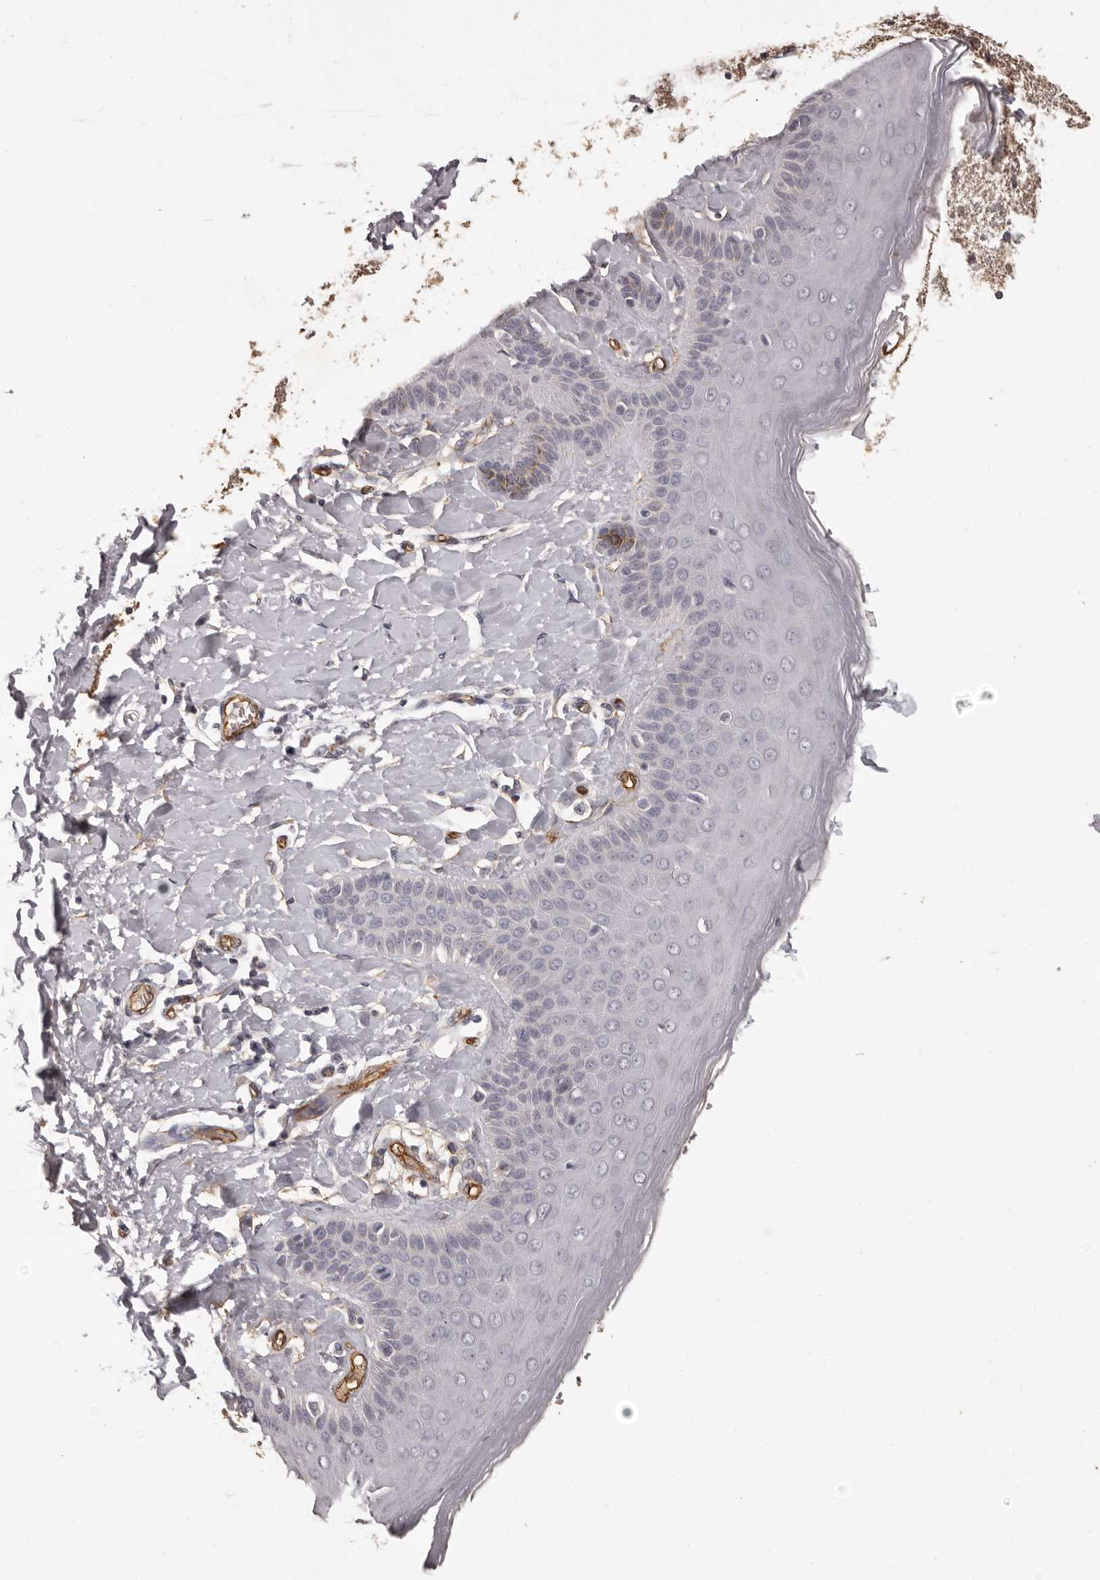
{"staining": {"intensity": "negative", "quantity": "none", "location": "none"}, "tissue": "skin", "cell_type": "Epidermal cells", "image_type": "normal", "snomed": [{"axis": "morphology", "description": "Normal tissue, NOS"}, {"axis": "topography", "description": "Anal"}], "caption": "Protein analysis of normal skin reveals no significant positivity in epidermal cells.", "gene": "GPR78", "patient": {"sex": "male", "age": 69}}